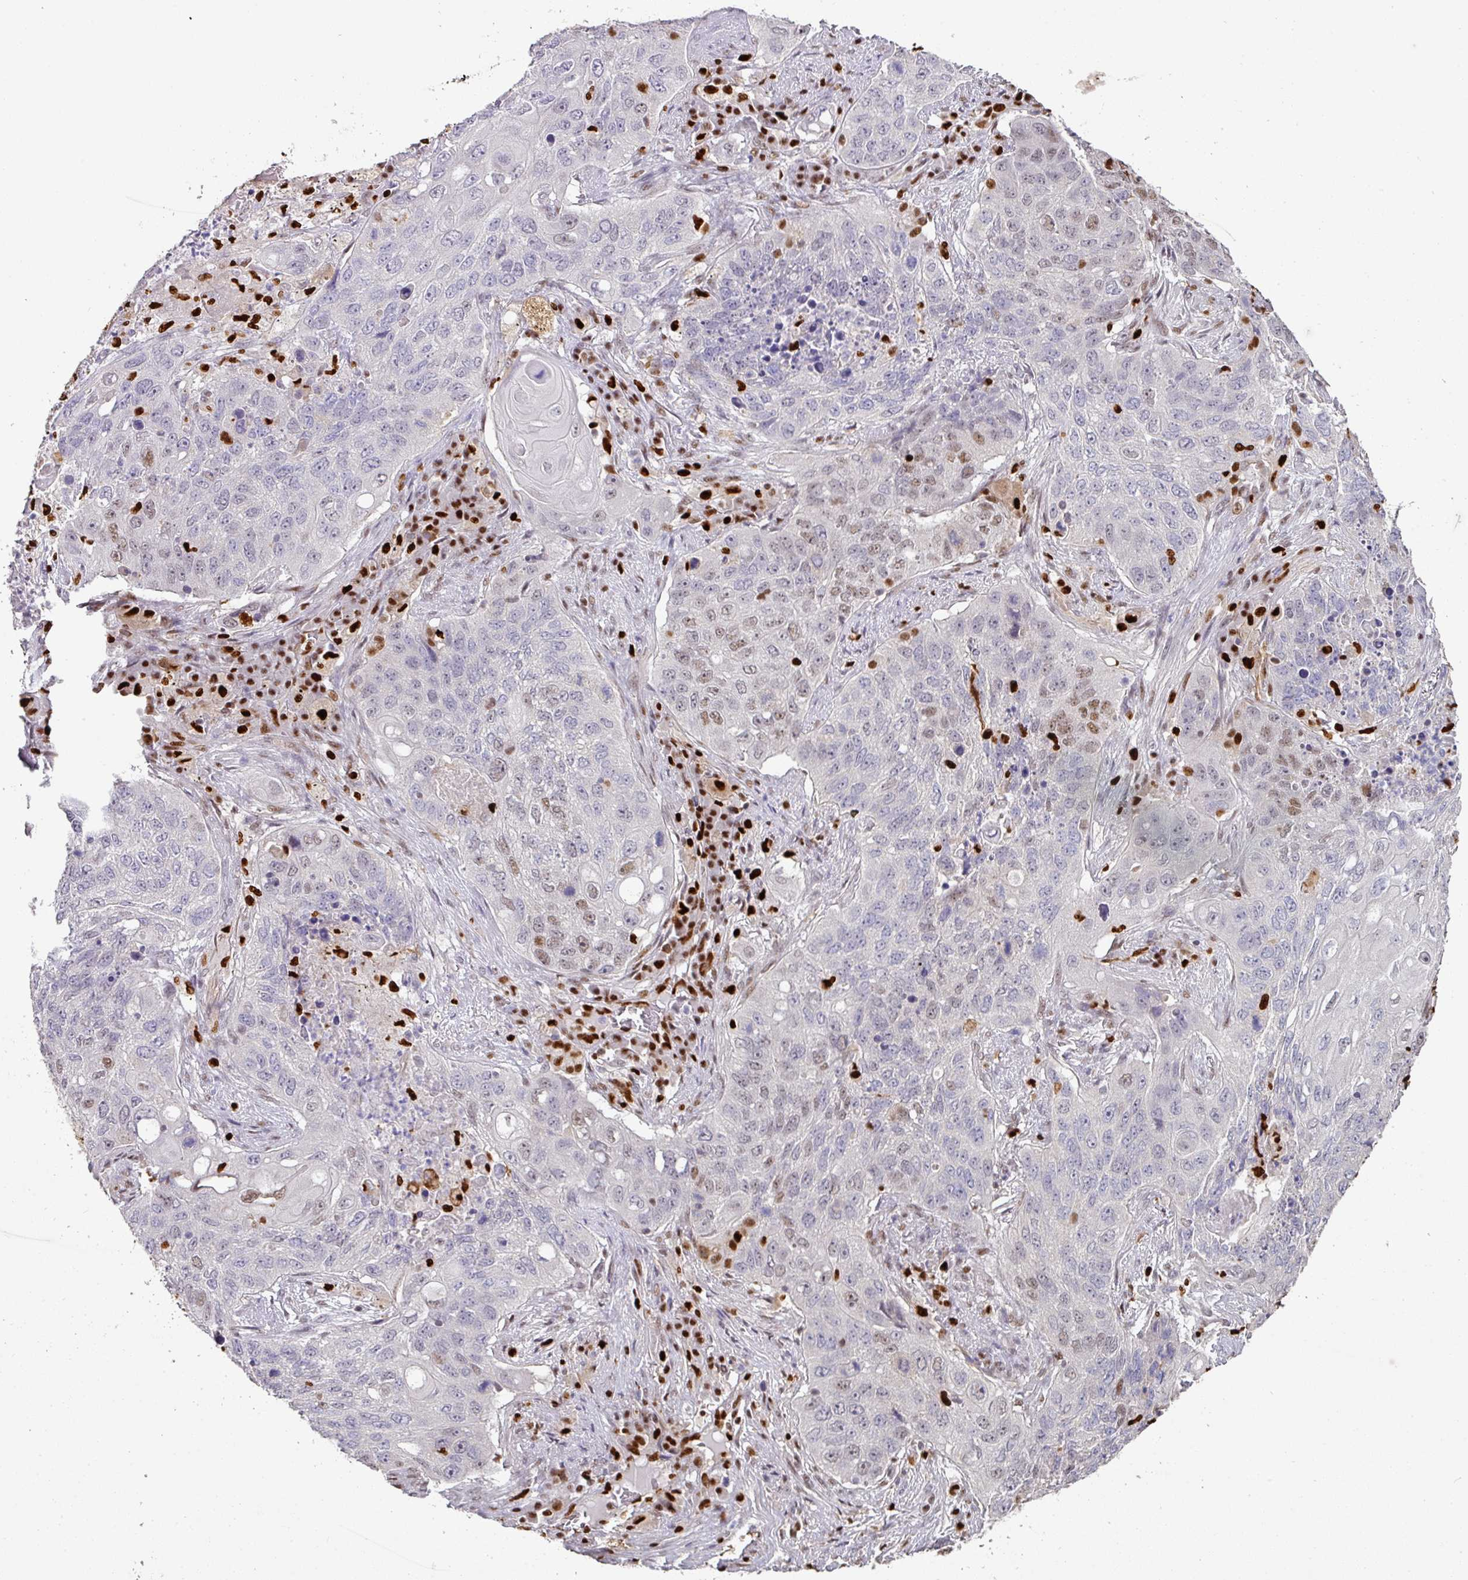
{"staining": {"intensity": "moderate", "quantity": "<25%", "location": "nuclear"}, "tissue": "lung cancer", "cell_type": "Tumor cells", "image_type": "cancer", "snomed": [{"axis": "morphology", "description": "Squamous cell carcinoma, NOS"}, {"axis": "topography", "description": "Lung"}], "caption": "Lung cancer stained for a protein (brown) exhibits moderate nuclear positive expression in approximately <25% of tumor cells.", "gene": "SAMHD1", "patient": {"sex": "female", "age": 63}}